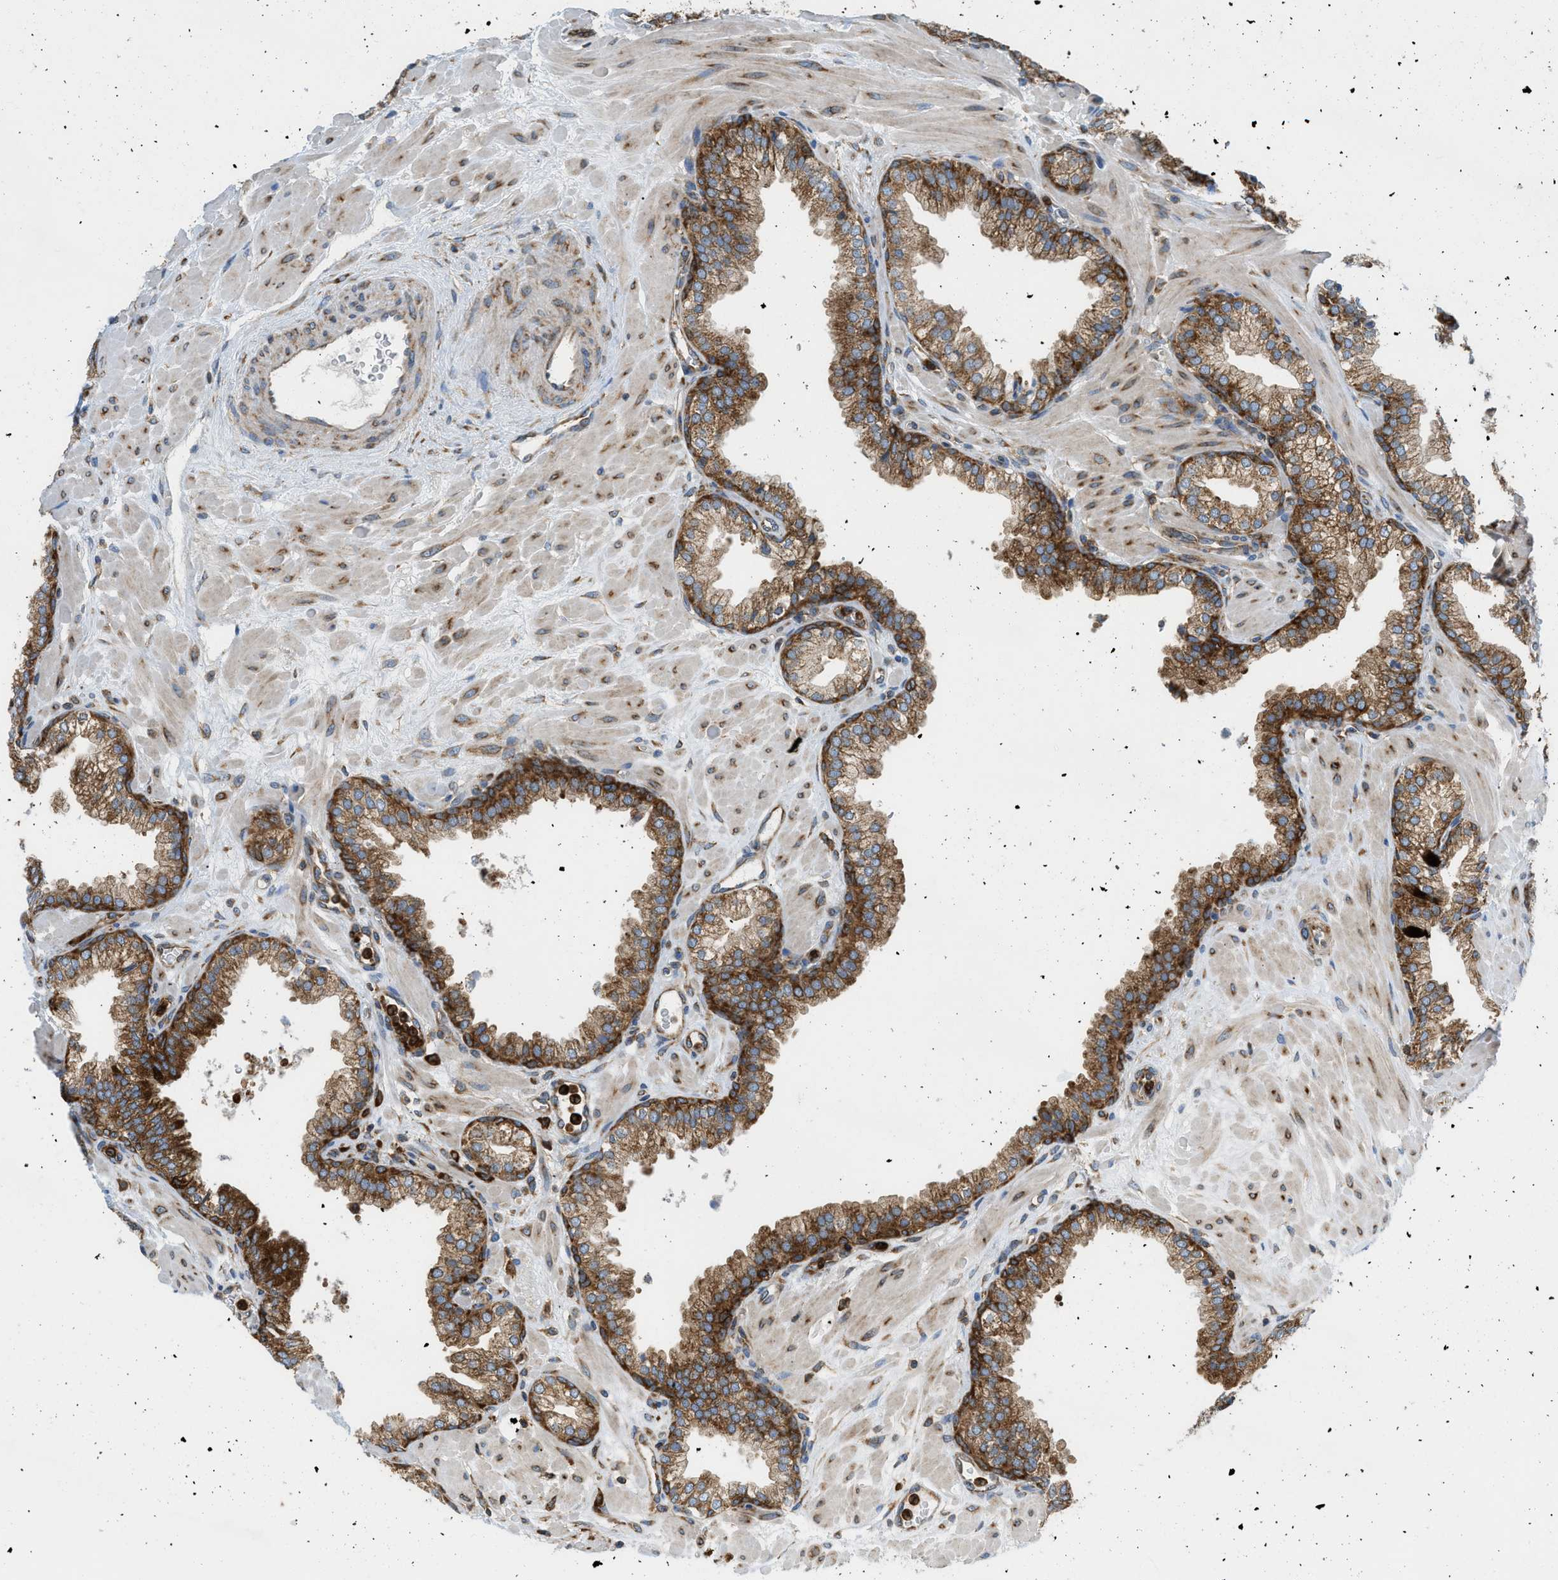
{"staining": {"intensity": "strong", "quantity": ">75%", "location": "cytoplasmic/membranous"}, "tissue": "prostate", "cell_type": "Glandular cells", "image_type": "normal", "snomed": [{"axis": "morphology", "description": "Normal tissue, NOS"}, {"axis": "morphology", "description": "Urothelial carcinoma, Low grade"}, {"axis": "topography", "description": "Urinary bladder"}, {"axis": "topography", "description": "Prostate"}], "caption": "Immunohistochemical staining of normal human prostate exhibits high levels of strong cytoplasmic/membranous expression in about >75% of glandular cells. (DAB IHC with brightfield microscopy, high magnification).", "gene": "GPAT4", "patient": {"sex": "male", "age": 60}}